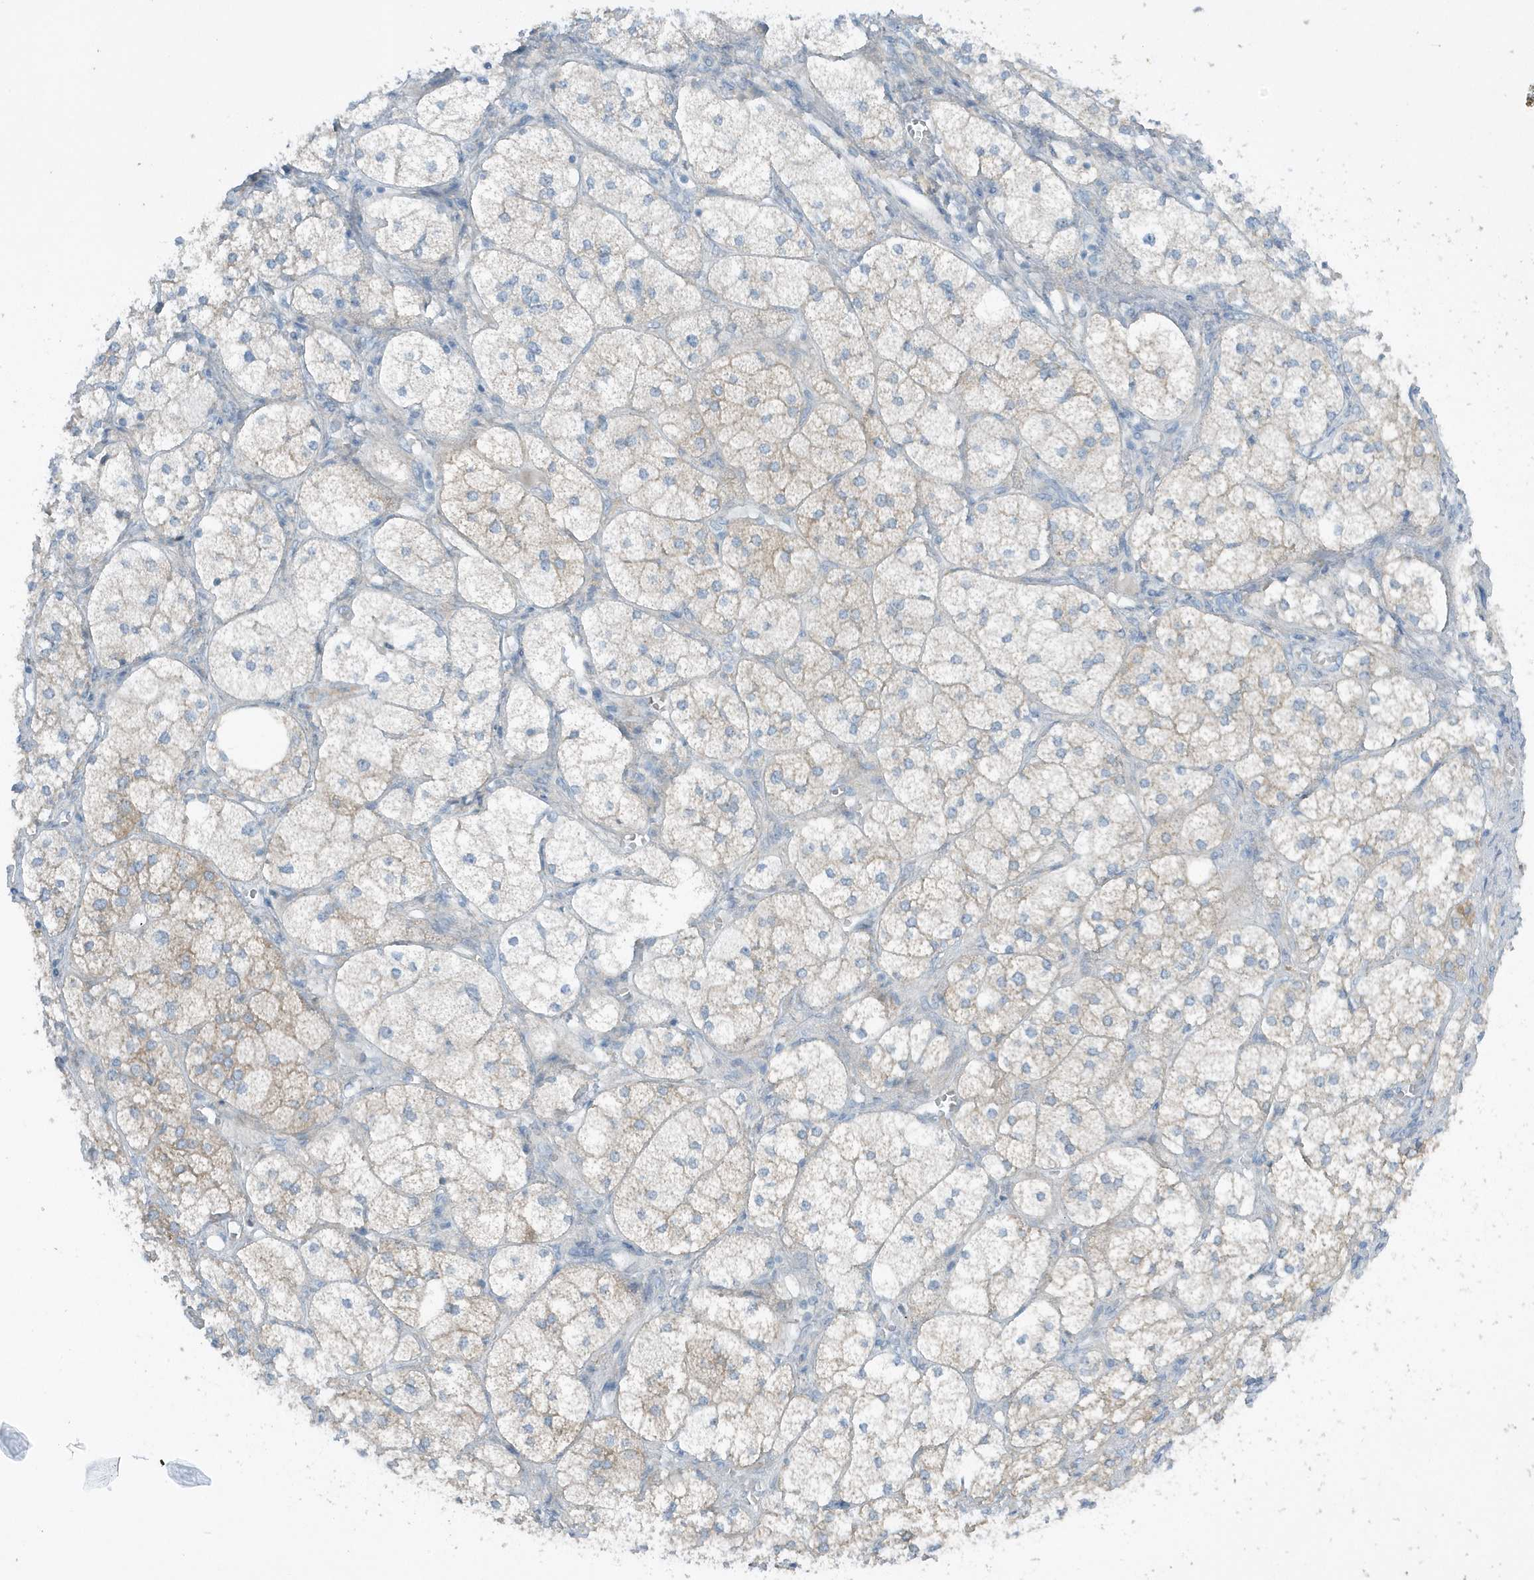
{"staining": {"intensity": "moderate", "quantity": "25%-75%", "location": "cytoplasmic/membranous"}, "tissue": "adrenal gland", "cell_type": "Glandular cells", "image_type": "normal", "snomed": [{"axis": "morphology", "description": "Normal tissue, NOS"}, {"axis": "topography", "description": "Adrenal gland"}], "caption": "A medium amount of moderate cytoplasmic/membranous expression is seen in about 25%-75% of glandular cells in normal adrenal gland. The protein is shown in brown color, while the nuclei are stained blue.", "gene": "SCN3A", "patient": {"sex": "female", "age": 61}}